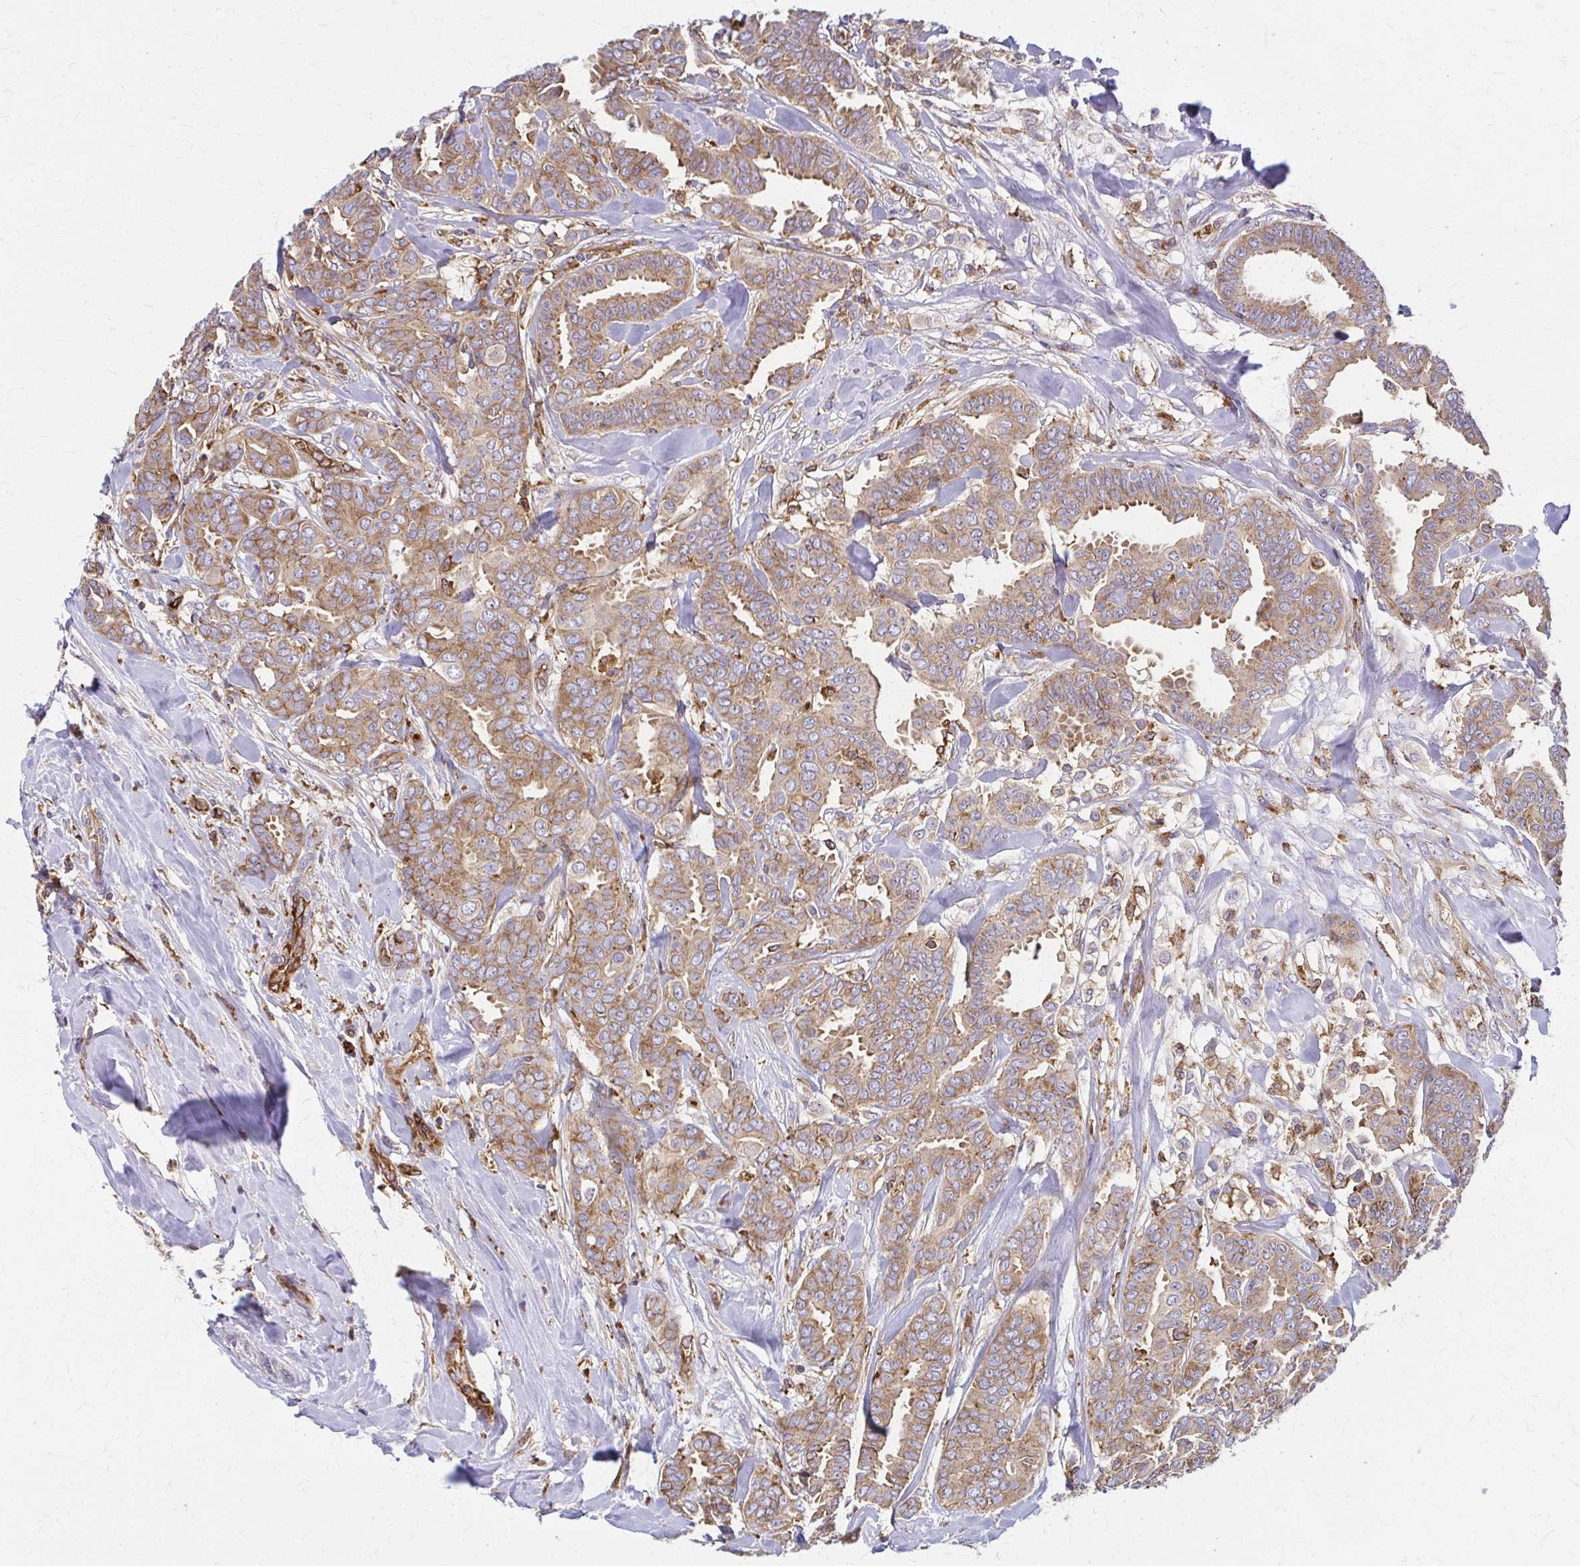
{"staining": {"intensity": "moderate", "quantity": ">75%", "location": "cytoplasmic/membranous"}, "tissue": "breast cancer", "cell_type": "Tumor cells", "image_type": "cancer", "snomed": [{"axis": "morphology", "description": "Duct carcinoma"}, {"axis": "topography", "description": "Breast"}], "caption": "A medium amount of moderate cytoplasmic/membranous staining is seen in approximately >75% of tumor cells in breast cancer (intraductal carcinoma) tissue. The protein of interest is stained brown, and the nuclei are stained in blue (DAB IHC with brightfield microscopy, high magnification).", "gene": "WASF2", "patient": {"sex": "female", "age": 45}}